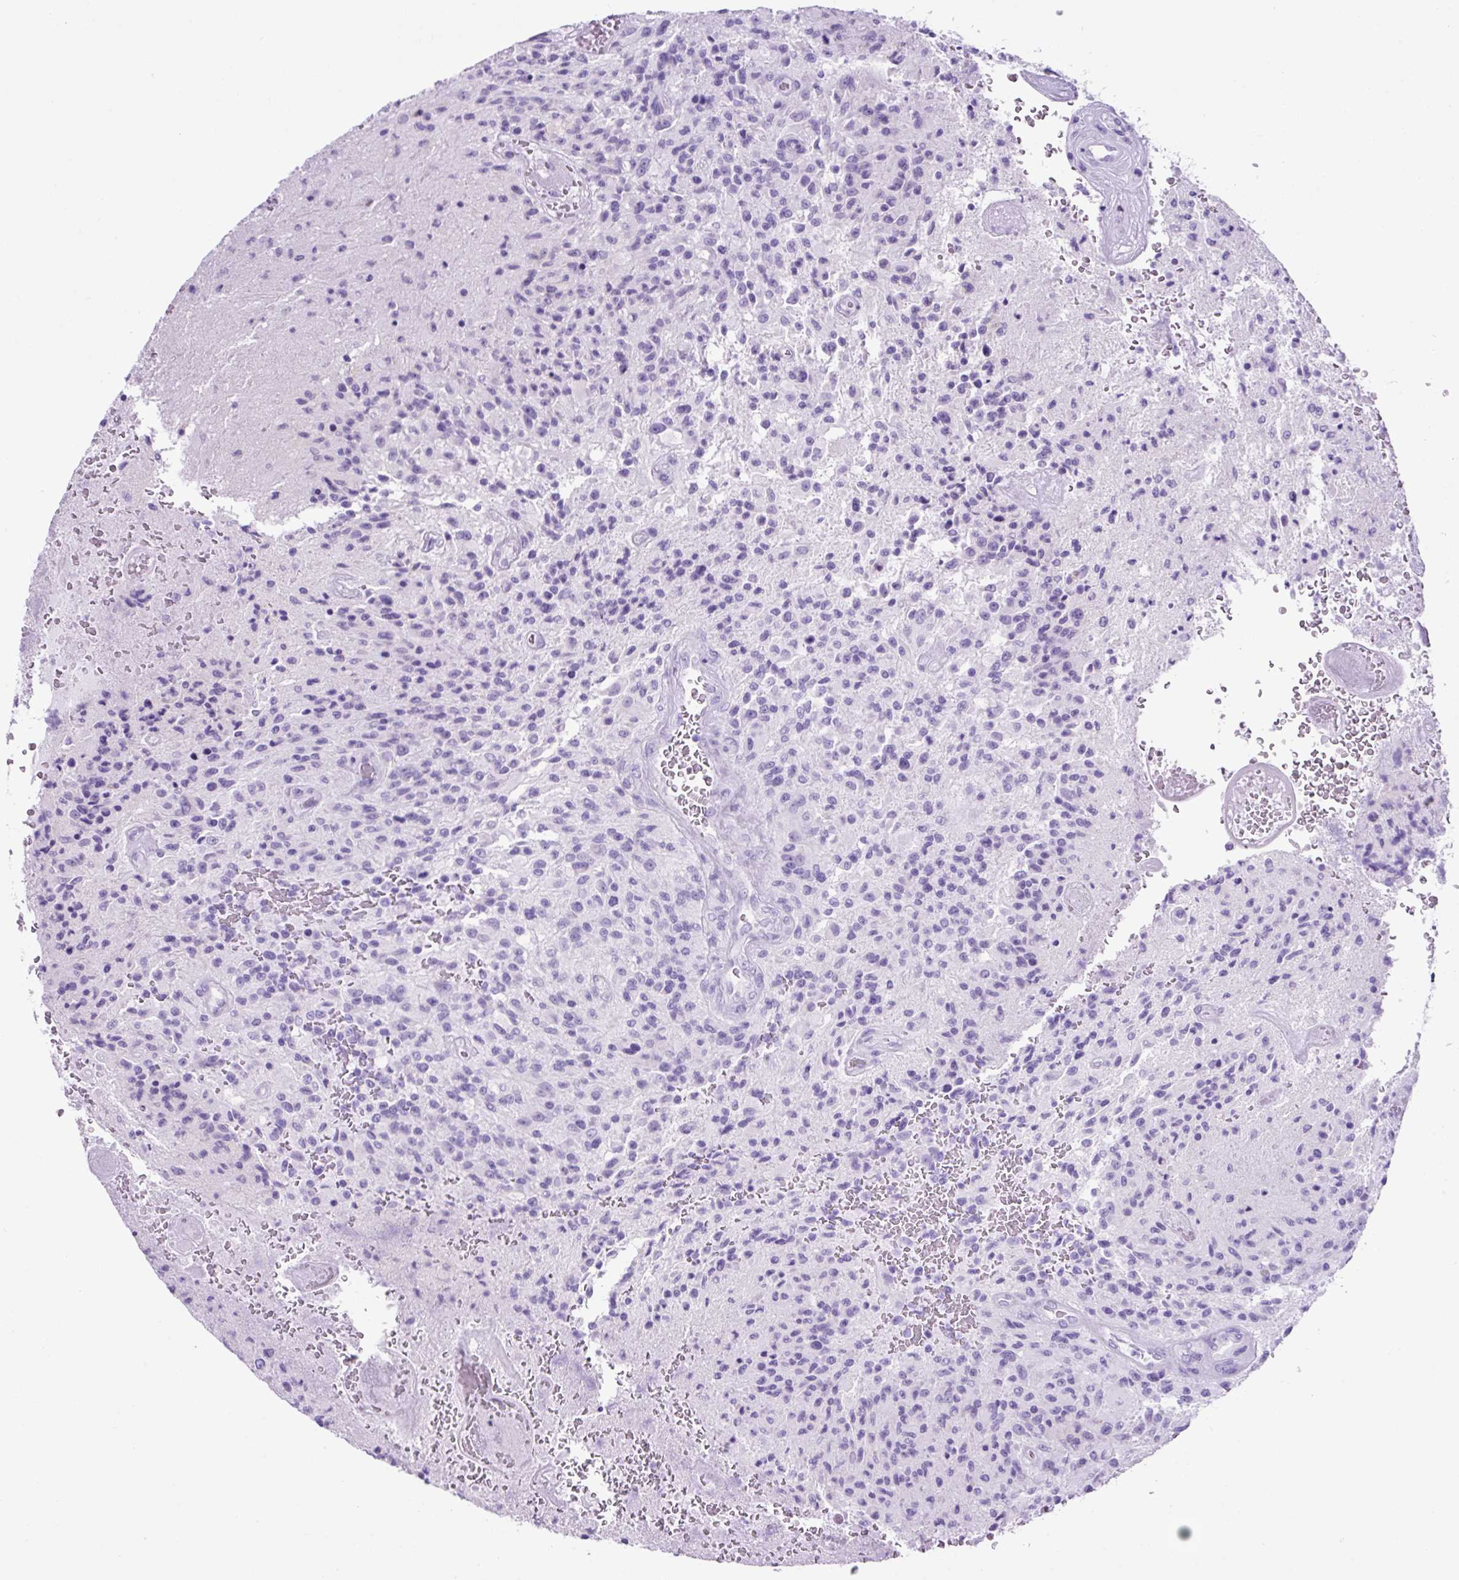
{"staining": {"intensity": "negative", "quantity": "none", "location": "none"}, "tissue": "glioma", "cell_type": "Tumor cells", "image_type": "cancer", "snomed": [{"axis": "morphology", "description": "Normal tissue, NOS"}, {"axis": "morphology", "description": "Glioma, malignant, High grade"}, {"axis": "topography", "description": "Cerebral cortex"}], "caption": "Tumor cells show no significant protein staining in glioma. (DAB immunohistochemistry (IHC) visualized using brightfield microscopy, high magnification).", "gene": "KRT12", "patient": {"sex": "male", "age": 56}}